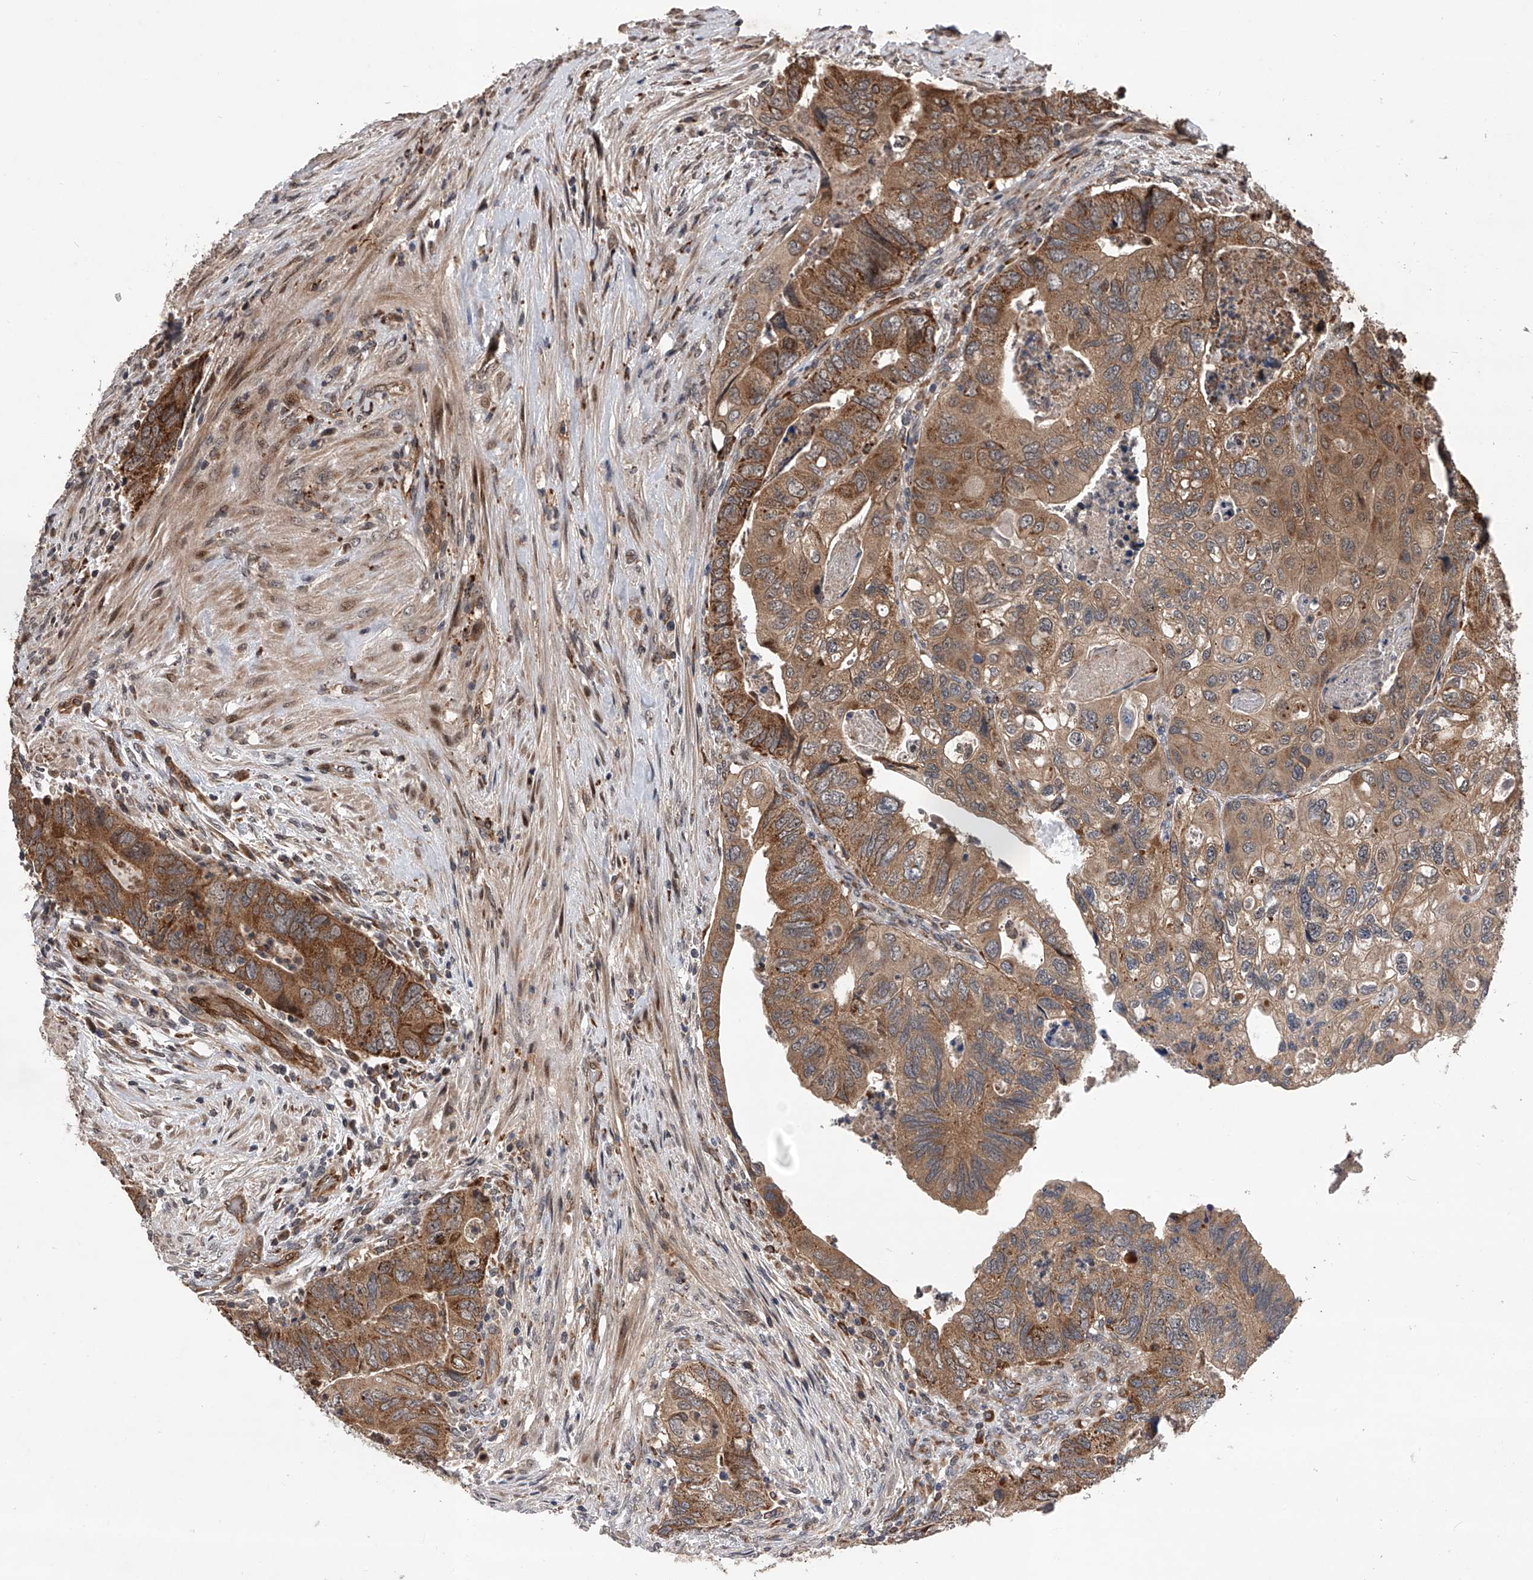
{"staining": {"intensity": "moderate", "quantity": ">75%", "location": "cytoplasmic/membranous"}, "tissue": "colorectal cancer", "cell_type": "Tumor cells", "image_type": "cancer", "snomed": [{"axis": "morphology", "description": "Adenocarcinoma, NOS"}, {"axis": "topography", "description": "Rectum"}], "caption": "About >75% of tumor cells in human colorectal cancer demonstrate moderate cytoplasmic/membranous protein staining as visualized by brown immunohistochemical staining.", "gene": "MAP3K11", "patient": {"sex": "male", "age": 63}}